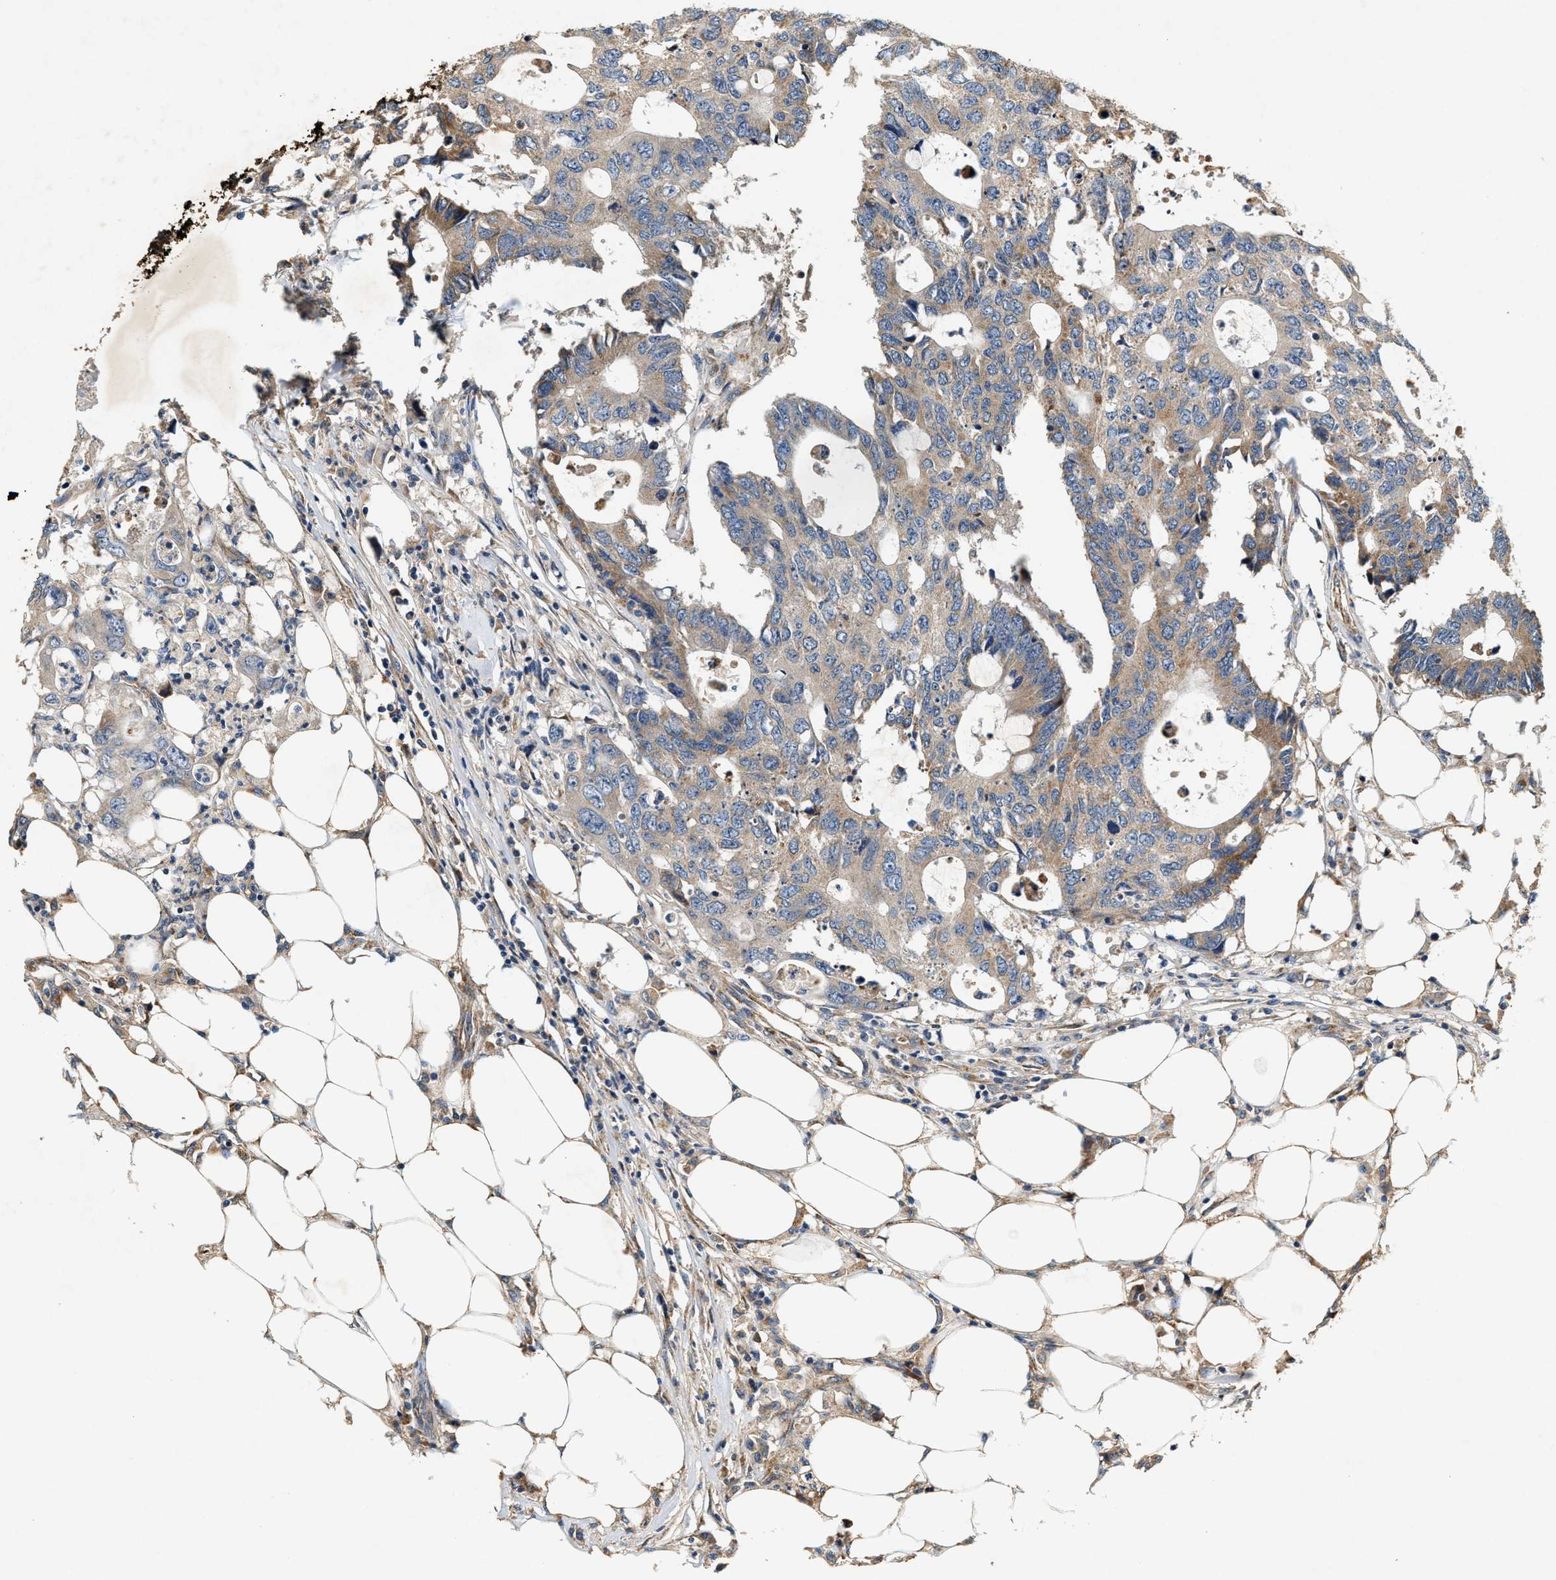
{"staining": {"intensity": "weak", "quantity": ">75%", "location": "cytoplasmic/membranous"}, "tissue": "colorectal cancer", "cell_type": "Tumor cells", "image_type": "cancer", "snomed": [{"axis": "morphology", "description": "Adenocarcinoma, NOS"}, {"axis": "topography", "description": "Colon"}], "caption": "Human adenocarcinoma (colorectal) stained with a brown dye exhibits weak cytoplasmic/membranous positive positivity in approximately >75% of tumor cells.", "gene": "DUSP10", "patient": {"sex": "male", "age": 71}}